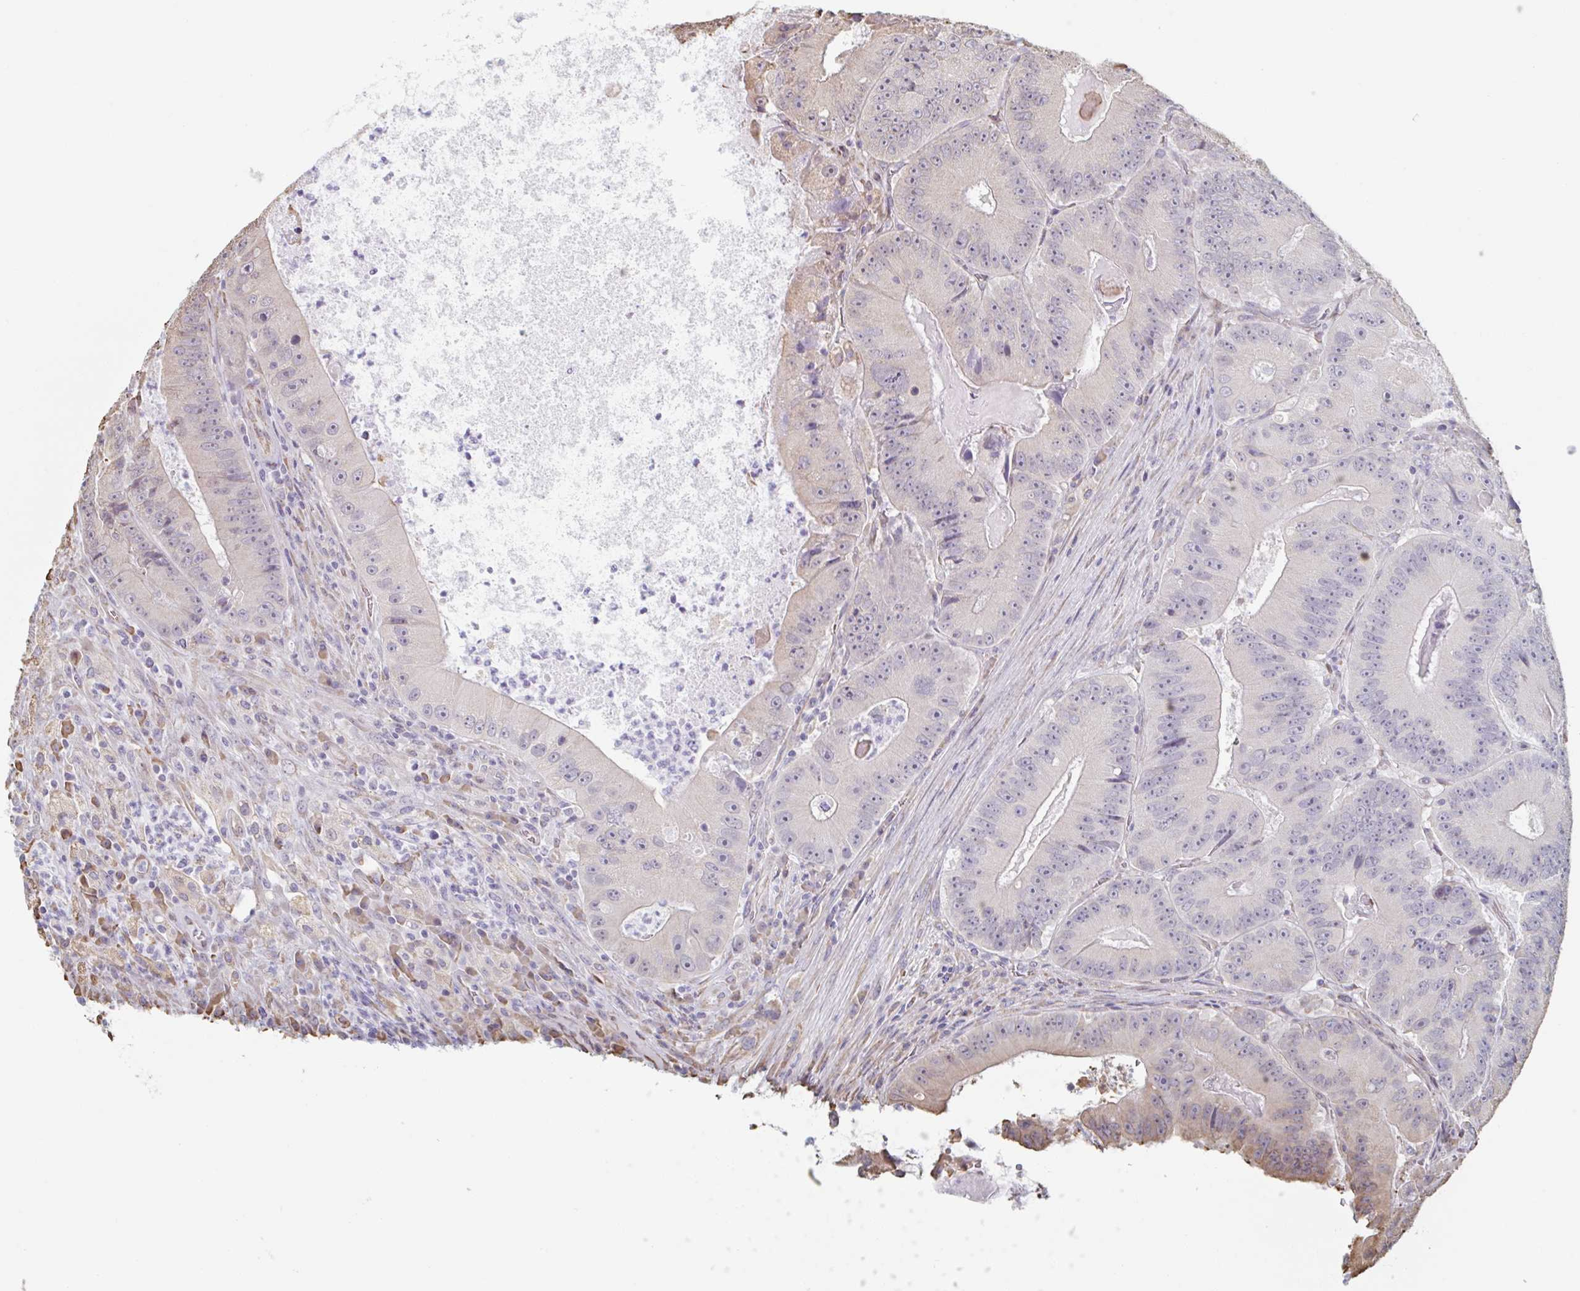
{"staining": {"intensity": "moderate", "quantity": "<25%", "location": "cytoplasmic/membranous"}, "tissue": "colorectal cancer", "cell_type": "Tumor cells", "image_type": "cancer", "snomed": [{"axis": "morphology", "description": "Adenocarcinoma, NOS"}, {"axis": "topography", "description": "Colon"}], "caption": "DAB immunohistochemical staining of human colorectal cancer (adenocarcinoma) shows moderate cytoplasmic/membranous protein expression in approximately <25% of tumor cells.", "gene": "RAB5IF", "patient": {"sex": "female", "age": 86}}